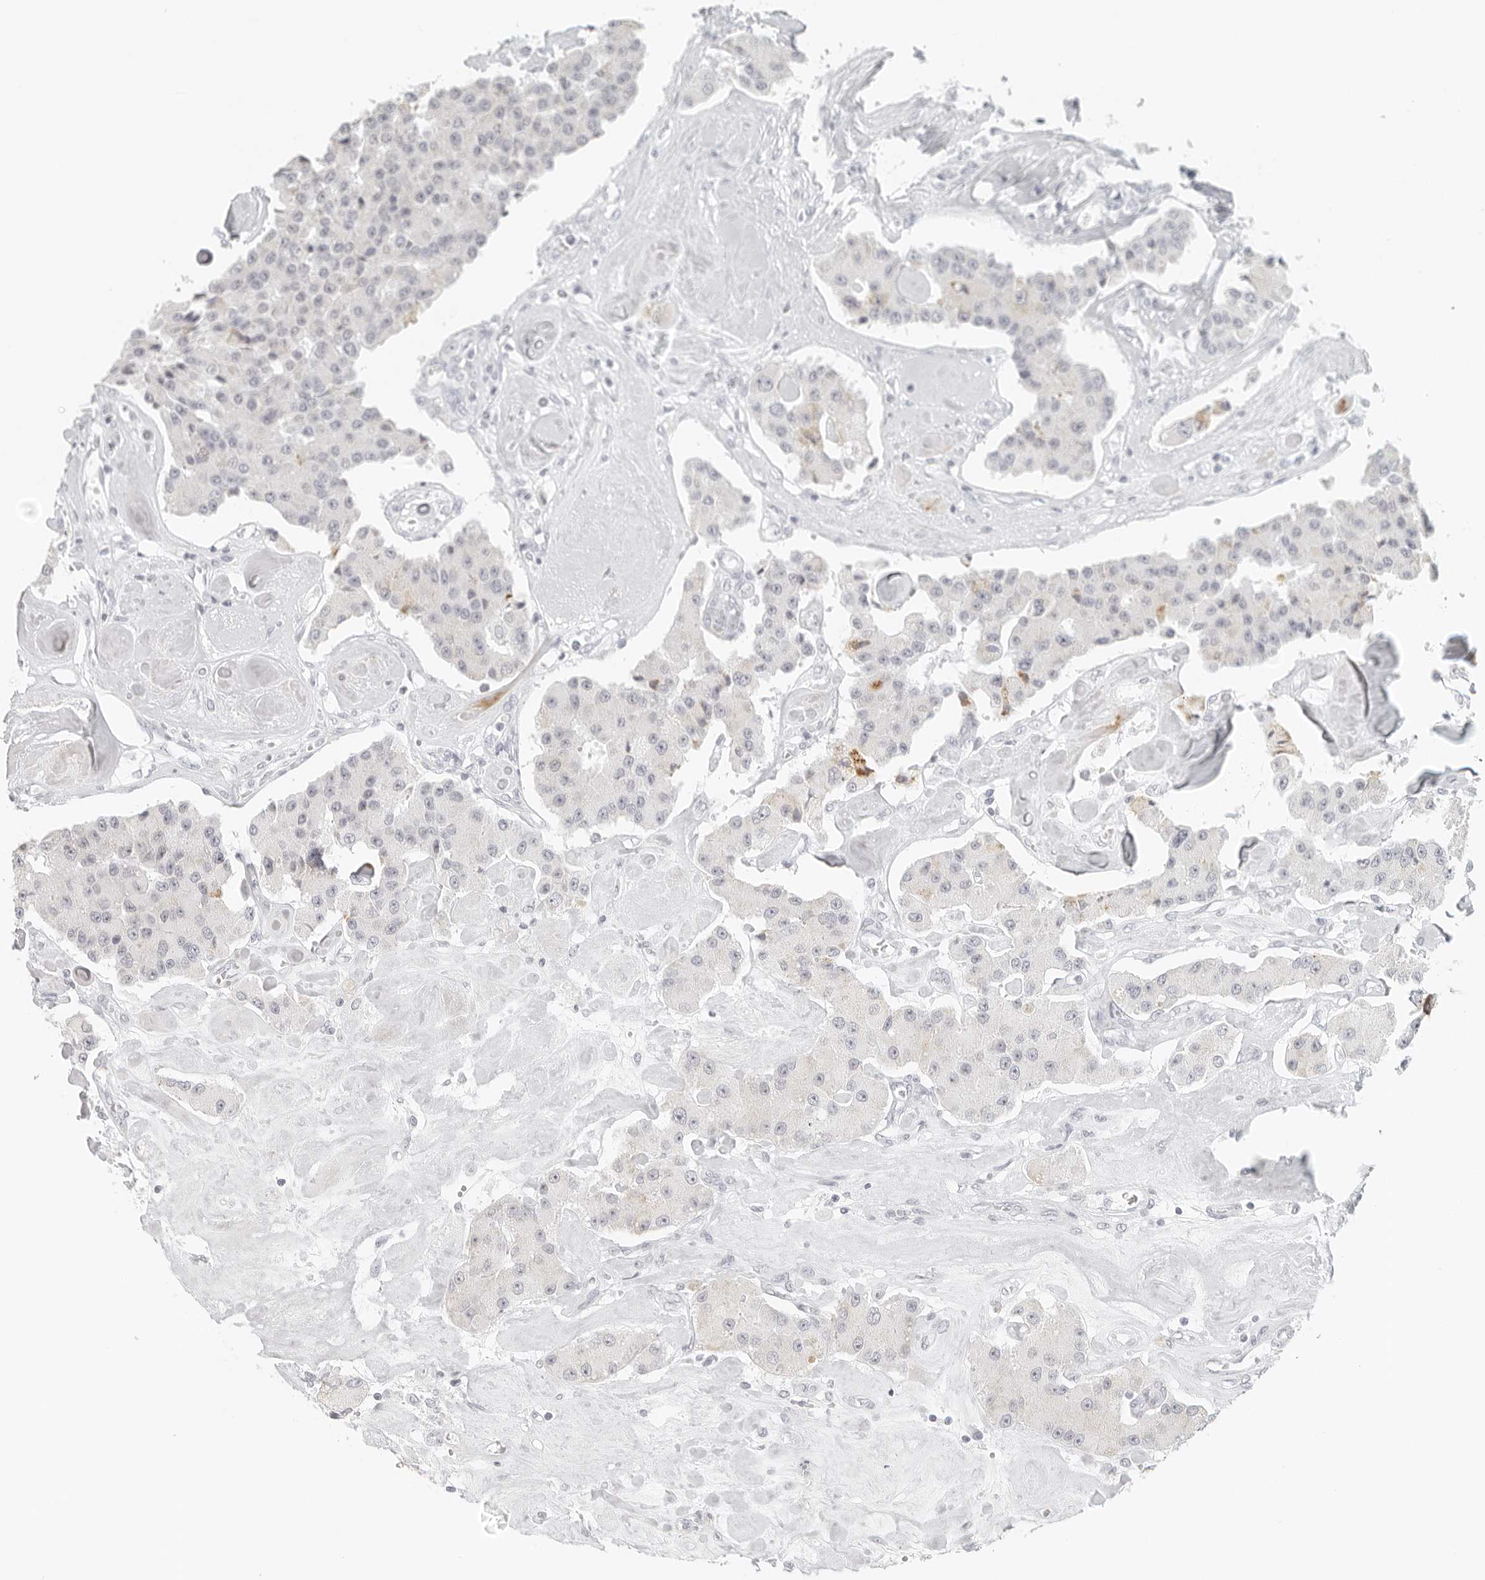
{"staining": {"intensity": "negative", "quantity": "none", "location": "none"}, "tissue": "carcinoid", "cell_type": "Tumor cells", "image_type": "cancer", "snomed": [{"axis": "morphology", "description": "Carcinoid, malignant, NOS"}, {"axis": "topography", "description": "Pancreas"}], "caption": "DAB immunohistochemical staining of human carcinoid demonstrates no significant expression in tumor cells. (DAB (3,3'-diaminobenzidine) immunohistochemistry visualized using brightfield microscopy, high magnification).", "gene": "RPS6KC1", "patient": {"sex": "male", "age": 41}}